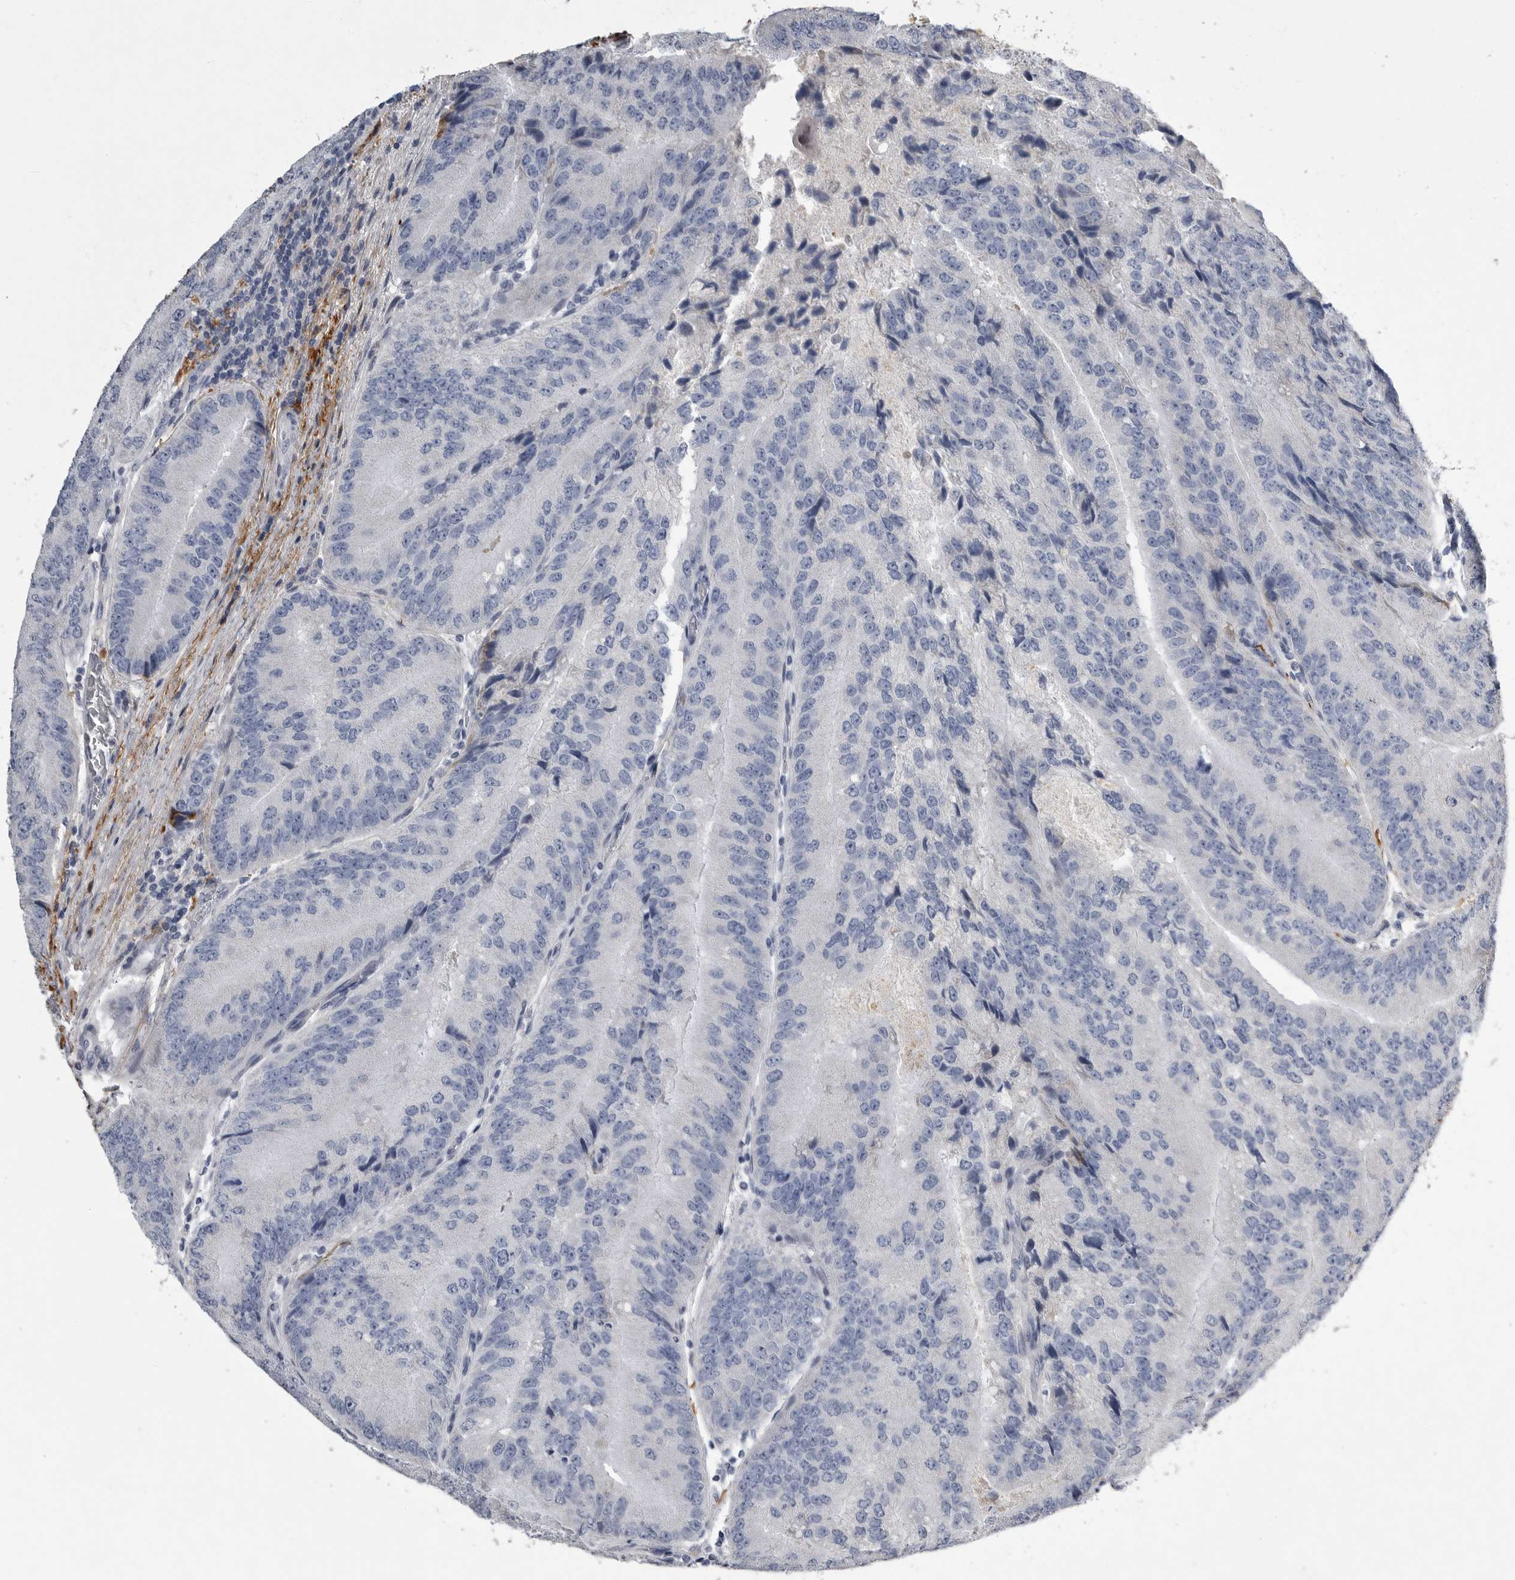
{"staining": {"intensity": "negative", "quantity": "none", "location": "none"}, "tissue": "prostate cancer", "cell_type": "Tumor cells", "image_type": "cancer", "snomed": [{"axis": "morphology", "description": "Adenocarcinoma, High grade"}, {"axis": "topography", "description": "Prostate"}], "caption": "Human adenocarcinoma (high-grade) (prostate) stained for a protein using immunohistochemistry (IHC) shows no staining in tumor cells.", "gene": "CRP", "patient": {"sex": "male", "age": 70}}